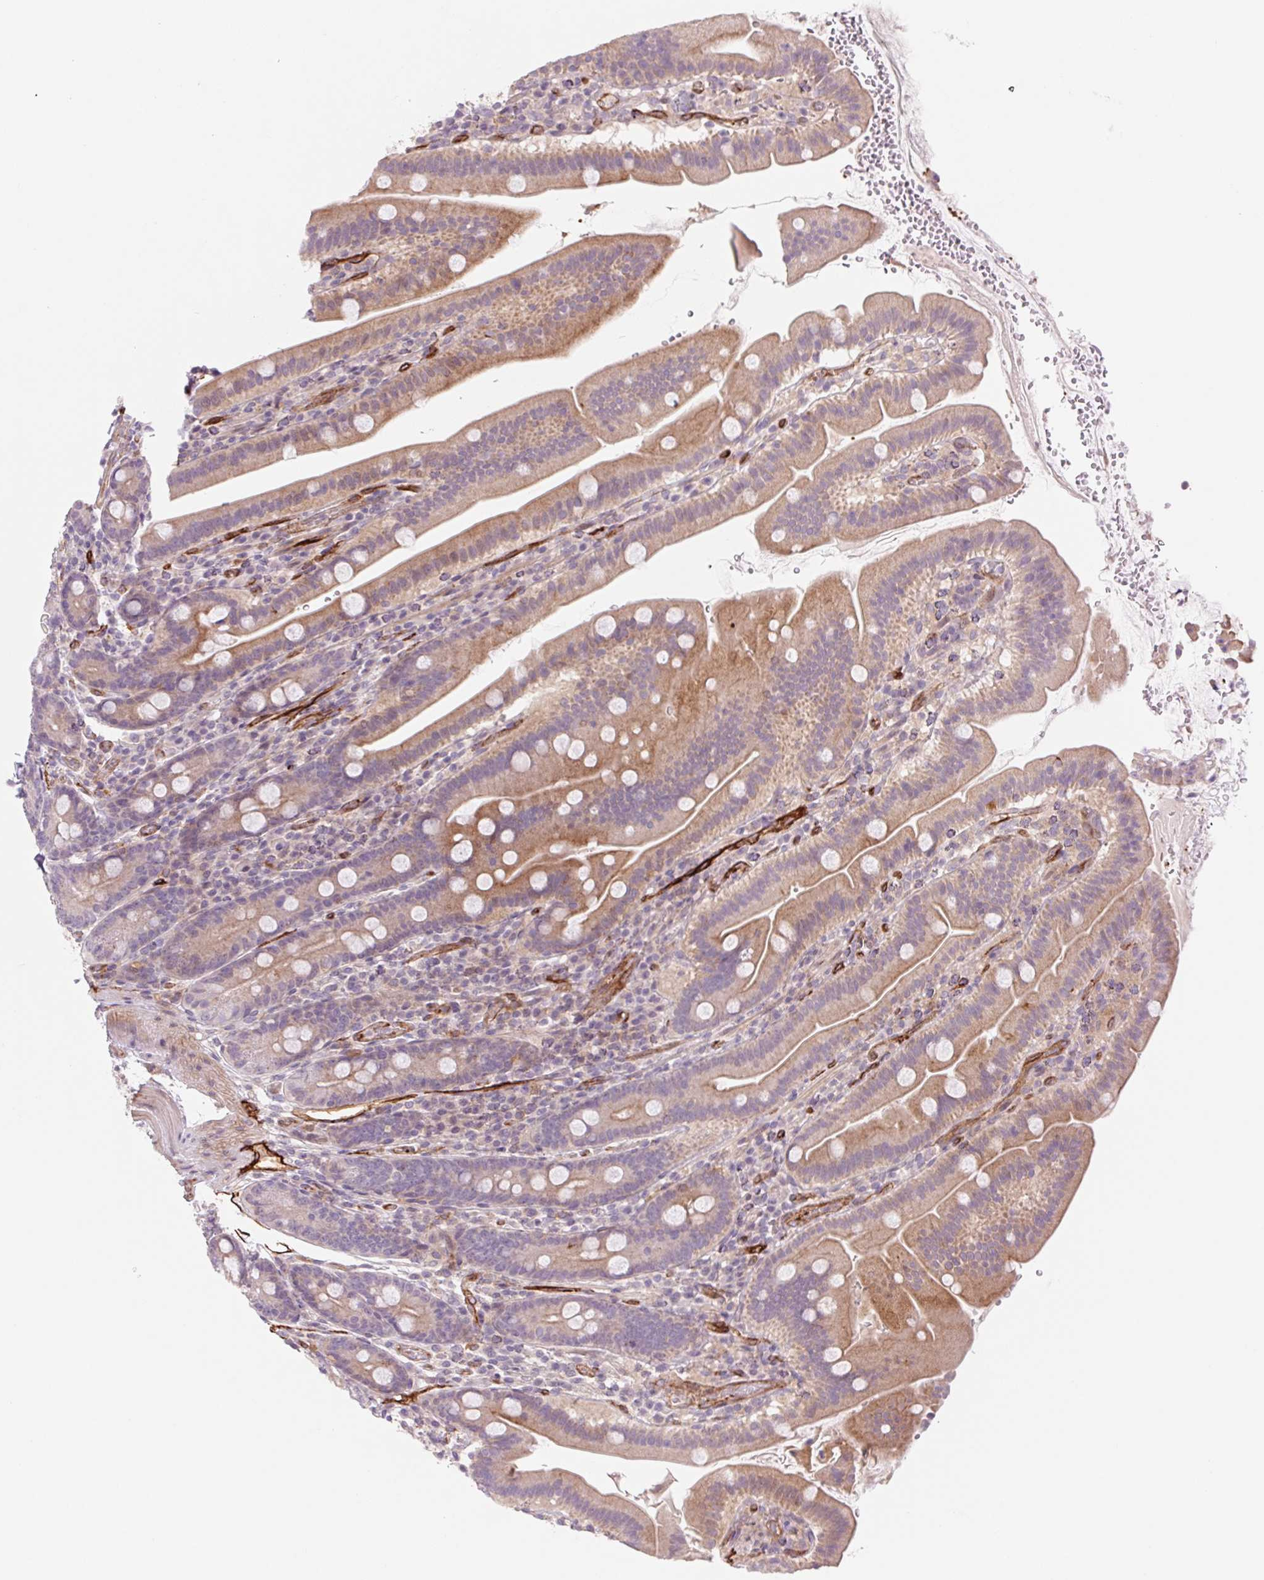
{"staining": {"intensity": "moderate", "quantity": "25%-75%", "location": "cytoplasmic/membranous"}, "tissue": "small intestine", "cell_type": "Glandular cells", "image_type": "normal", "snomed": [{"axis": "morphology", "description": "Normal tissue, NOS"}, {"axis": "topography", "description": "Small intestine"}], "caption": "Glandular cells exhibit moderate cytoplasmic/membranous expression in about 25%-75% of cells in benign small intestine. The protein is shown in brown color, while the nuclei are stained blue.", "gene": "MS4A13", "patient": {"sex": "male", "age": 26}}